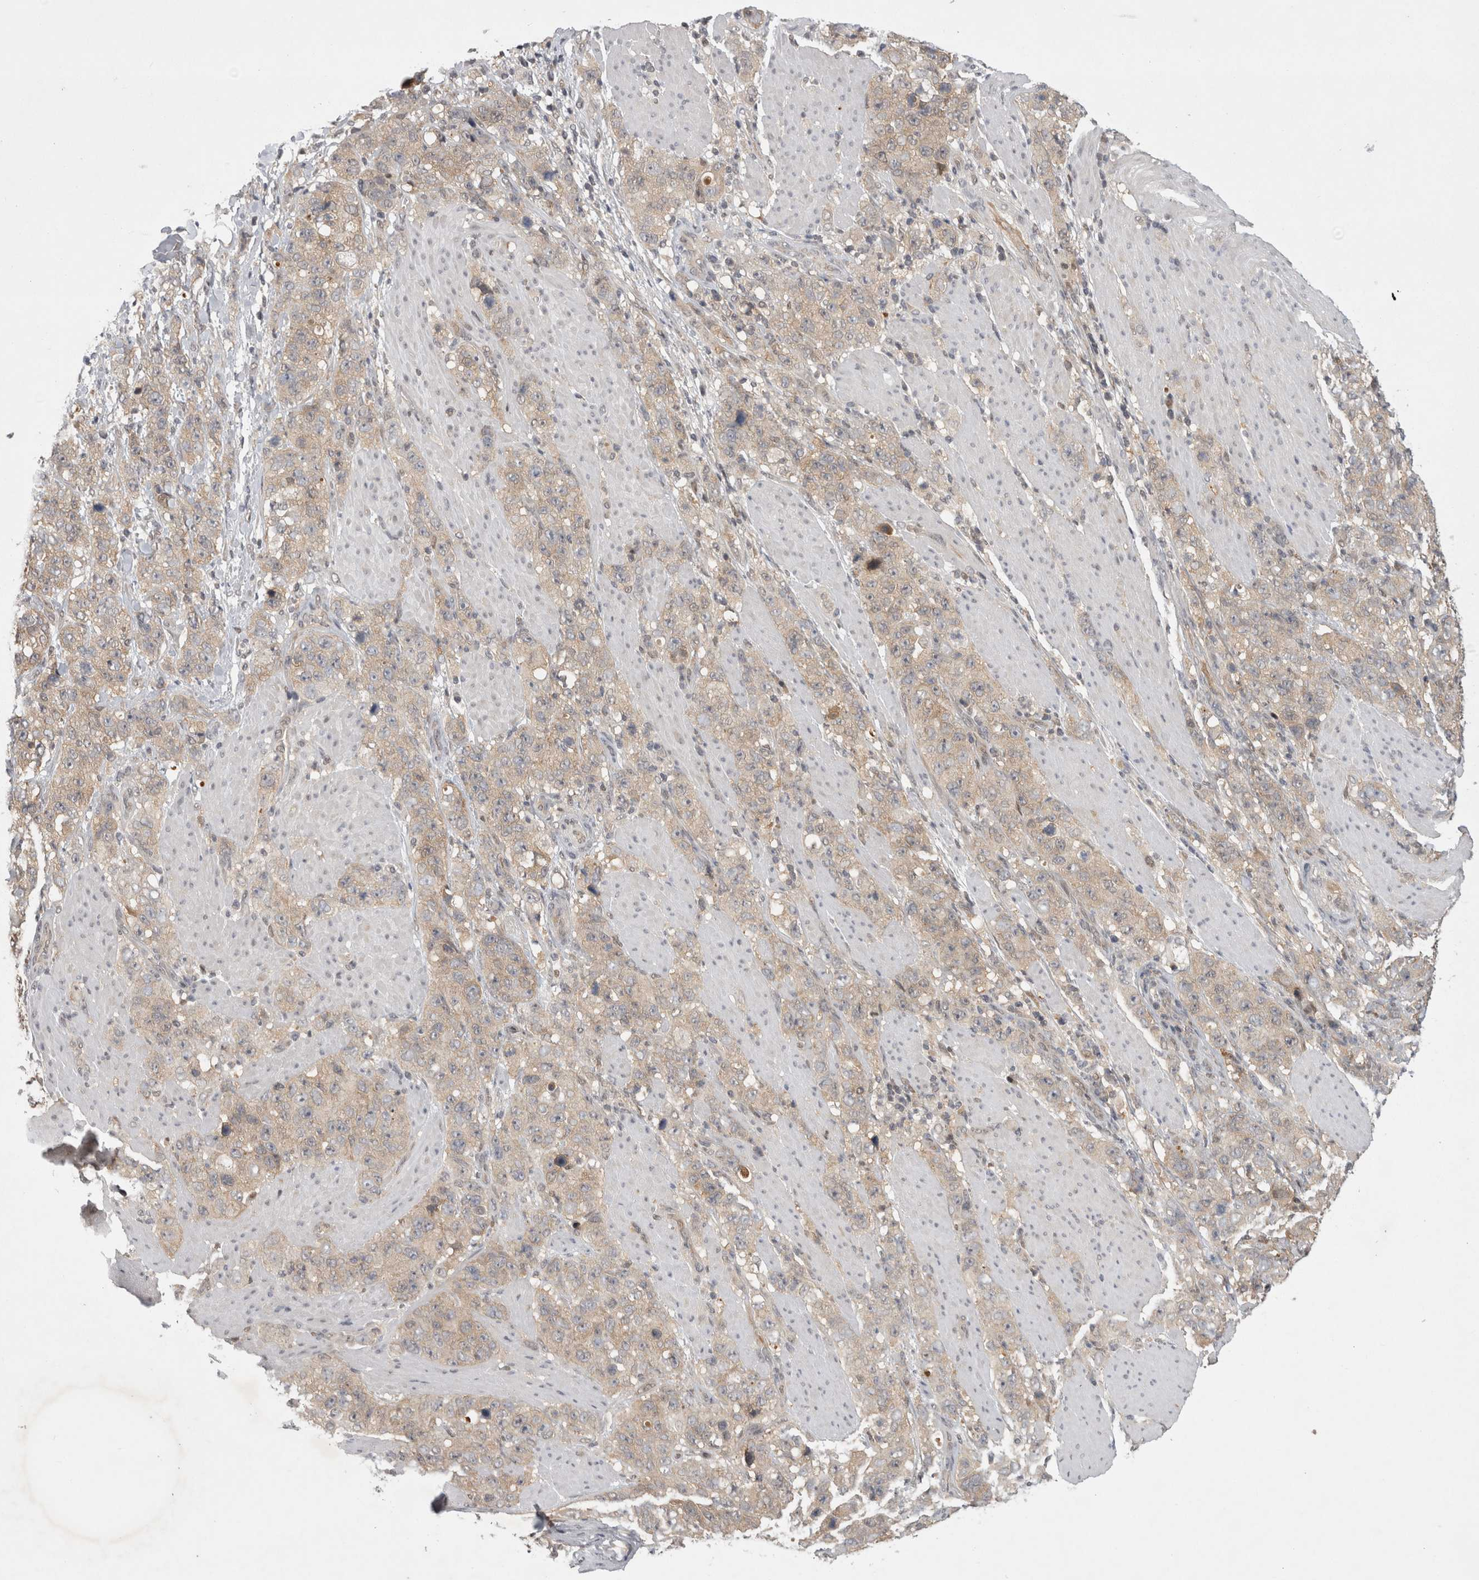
{"staining": {"intensity": "weak", "quantity": "25%-75%", "location": "cytoplasmic/membranous"}, "tissue": "stomach cancer", "cell_type": "Tumor cells", "image_type": "cancer", "snomed": [{"axis": "morphology", "description": "Adenocarcinoma, NOS"}, {"axis": "topography", "description": "Stomach"}], "caption": "IHC image of adenocarcinoma (stomach) stained for a protein (brown), which demonstrates low levels of weak cytoplasmic/membranous expression in approximately 25%-75% of tumor cells.", "gene": "PSMB2", "patient": {"sex": "male", "age": 48}}